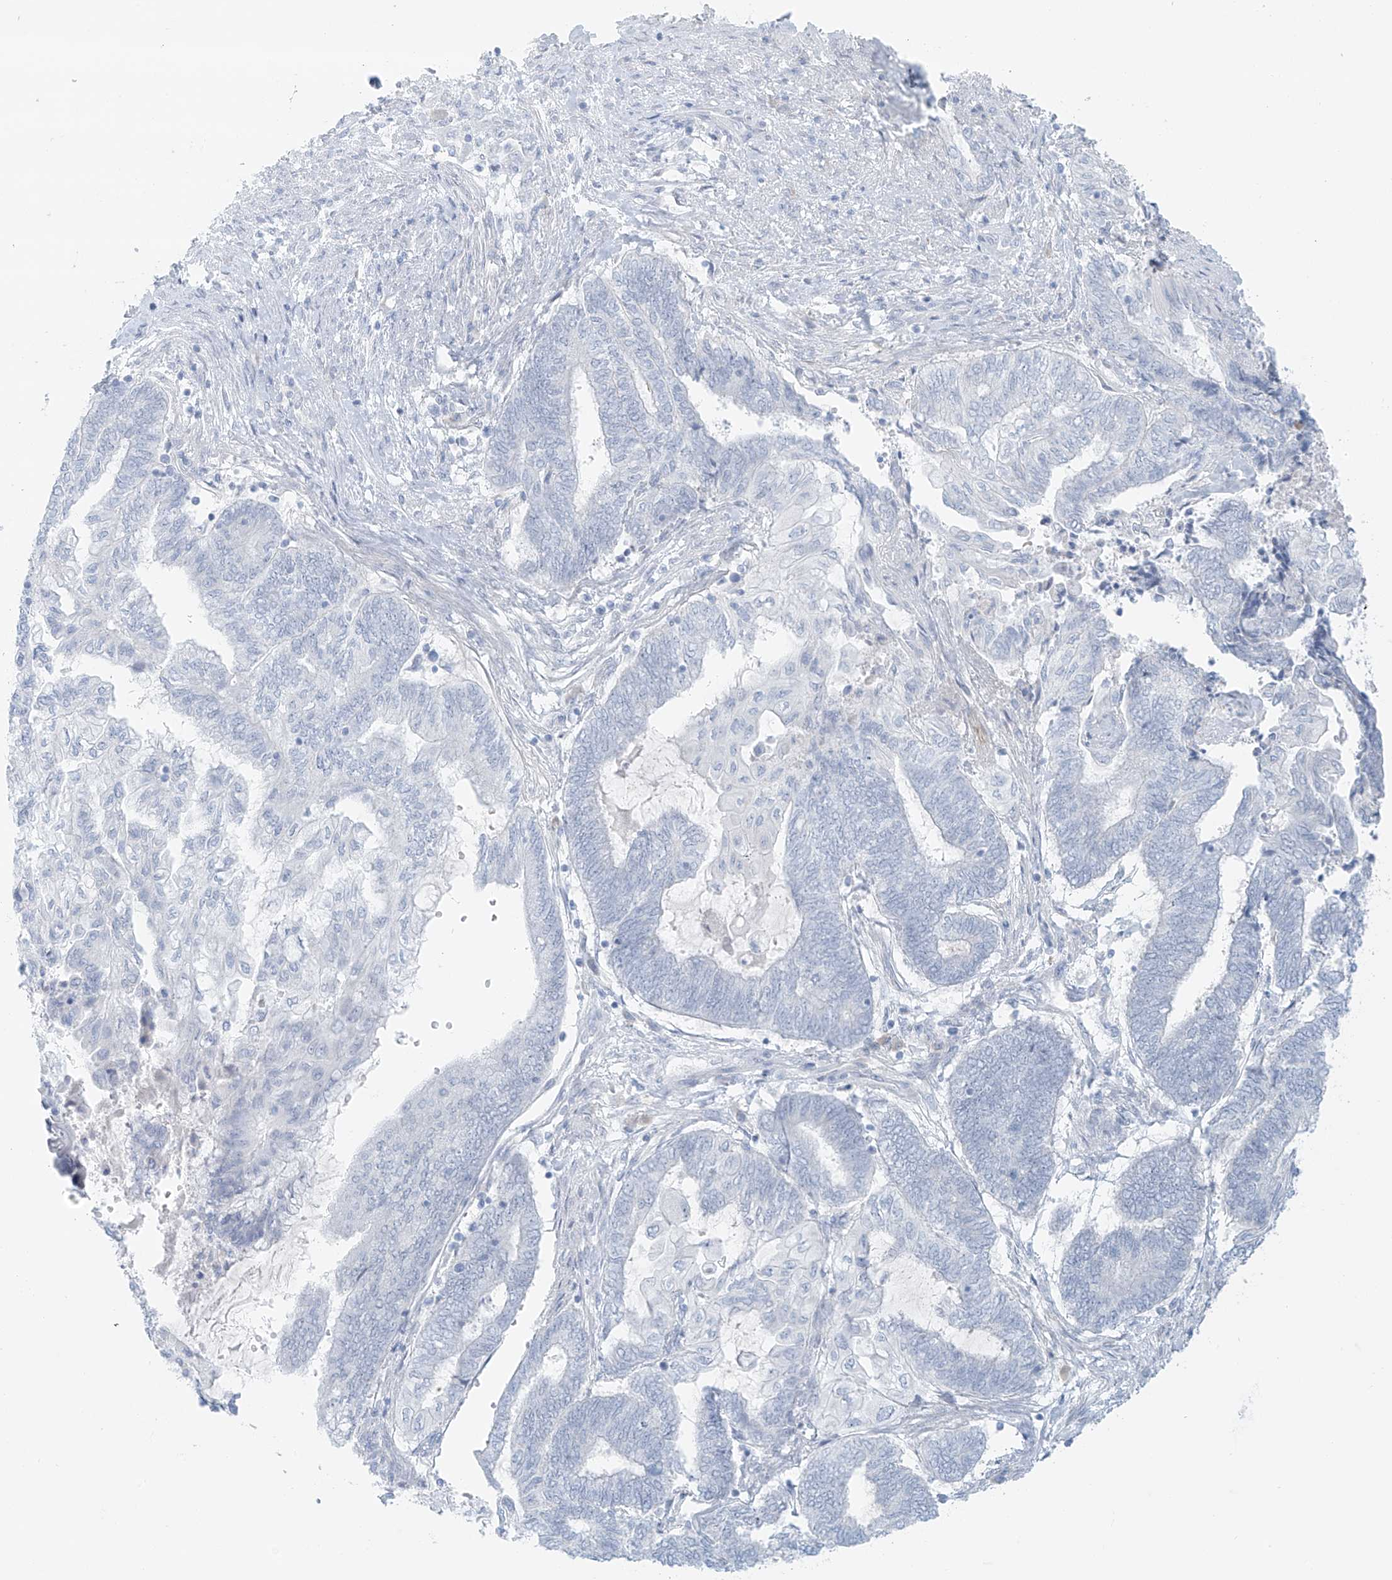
{"staining": {"intensity": "negative", "quantity": "none", "location": "none"}, "tissue": "endometrial cancer", "cell_type": "Tumor cells", "image_type": "cancer", "snomed": [{"axis": "morphology", "description": "Adenocarcinoma, NOS"}, {"axis": "topography", "description": "Uterus"}, {"axis": "topography", "description": "Endometrium"}], "caption": "IHC photomicrograph of human endometrial cancer (adenocarcinoma) stained for a protein (brown), which reveals no expression in tumor cells.", "gene": "UST", "patient": {"sex": "female", "age": 70}}